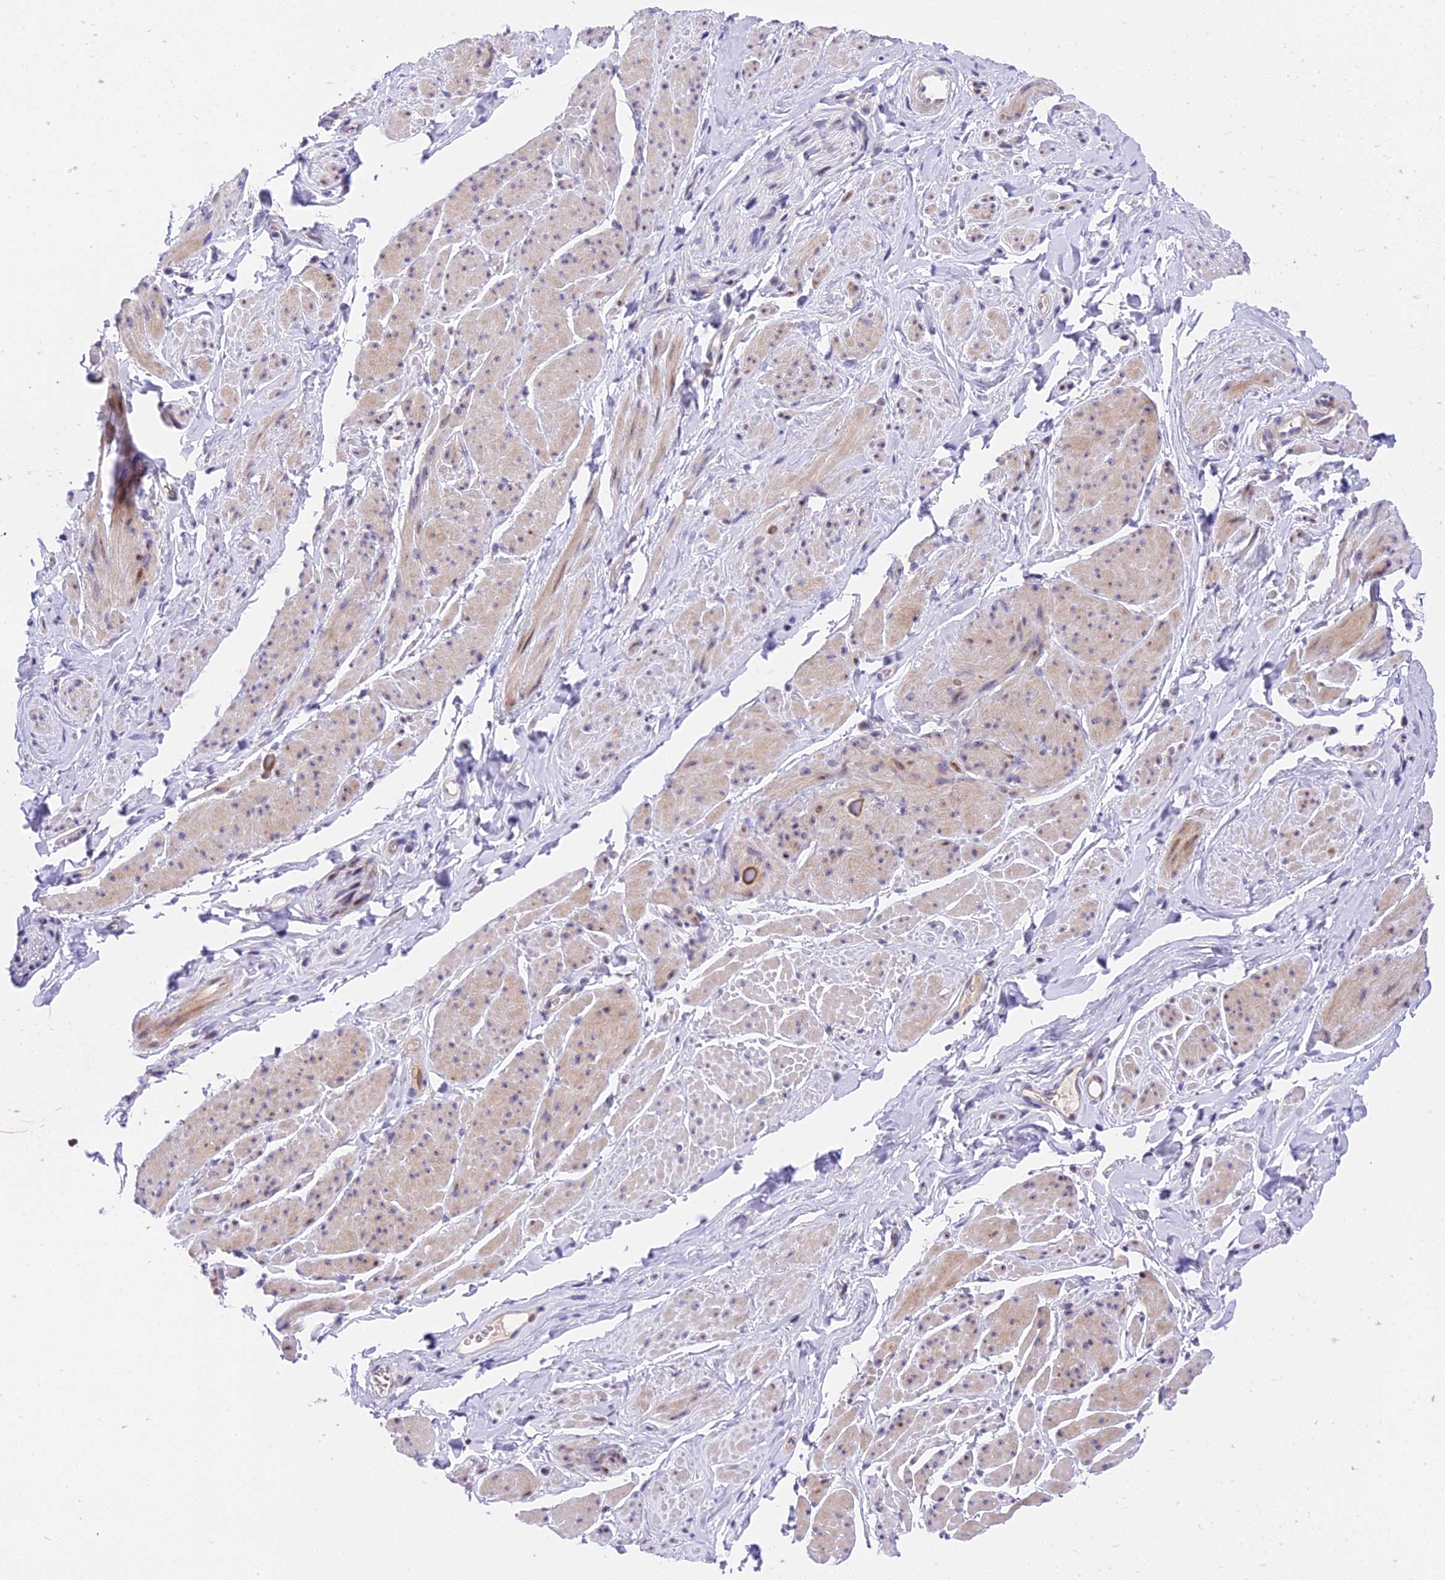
{"staining": {"intensity": "moderate", "quantity": "<25%", "location": "nuclear"}, "tissue": "smooth muscle", "cell_type": "Smooth muscle cells", "image_type": "normal", "snomed": [{"axis": "morphology", "description": "Normal tissue, NOS"}, {"axis": "topography", "description": "Smooth muscle"}, {"axis": "topography", "description": "Peripheral nerve tissue"}], "caption": "Moderate nuclear protein staining is seen in about <25% of smooth muscle cells in smooth muscle. The staining is performed using DAB brown chromogen to label protein expression. The nuclei are counter-stained blue using hematoxylin.", "gene": "MIDN", "patient": {"sex": "male", "age": 69}}